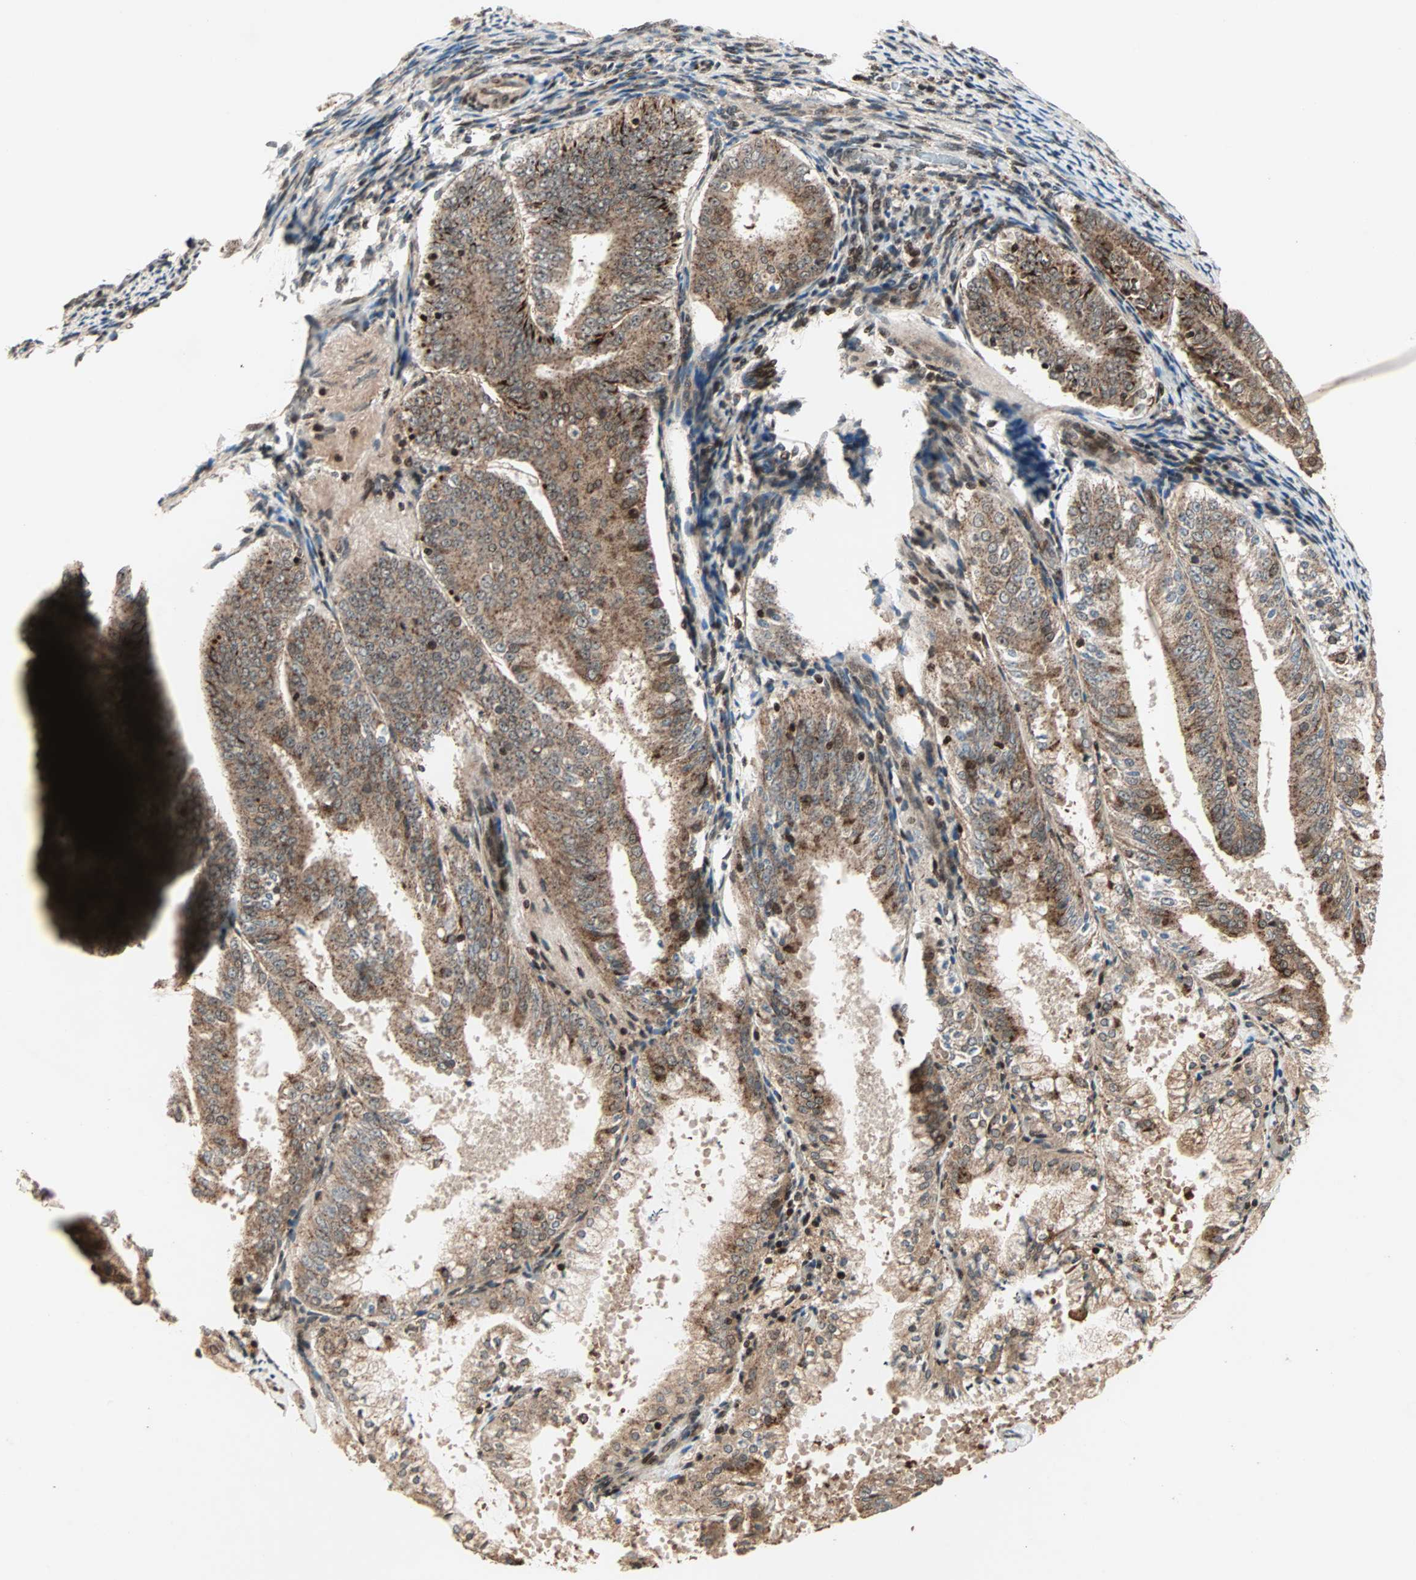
{"staining": {"intensity": "strong", "quantity": ">75%", "location": "cytoplasmic/membranous,nuclear"}, "tissue": "endometrial cancer", "cell_type": "Tumor cells", "image_type": "cancer", "snomed": [{"axis": "morphology", "description": "Adenocarcinoma, NOS"}, {"axis": "topography", "description": "Endometrium"}], "caption": "IHC histopathology image of neoplastic tissue: human adenocarcinoma (endometrial) stained using IHC reveals high levels of strong protein expression localized specifically in the cytoplasmic/membranous and nuclear of tumor cells, appearing as a cytoplasmic/membranous and nuclear brown color.", "gene": "ZBED9", "patient": {"sex": "female", "age": 63}}